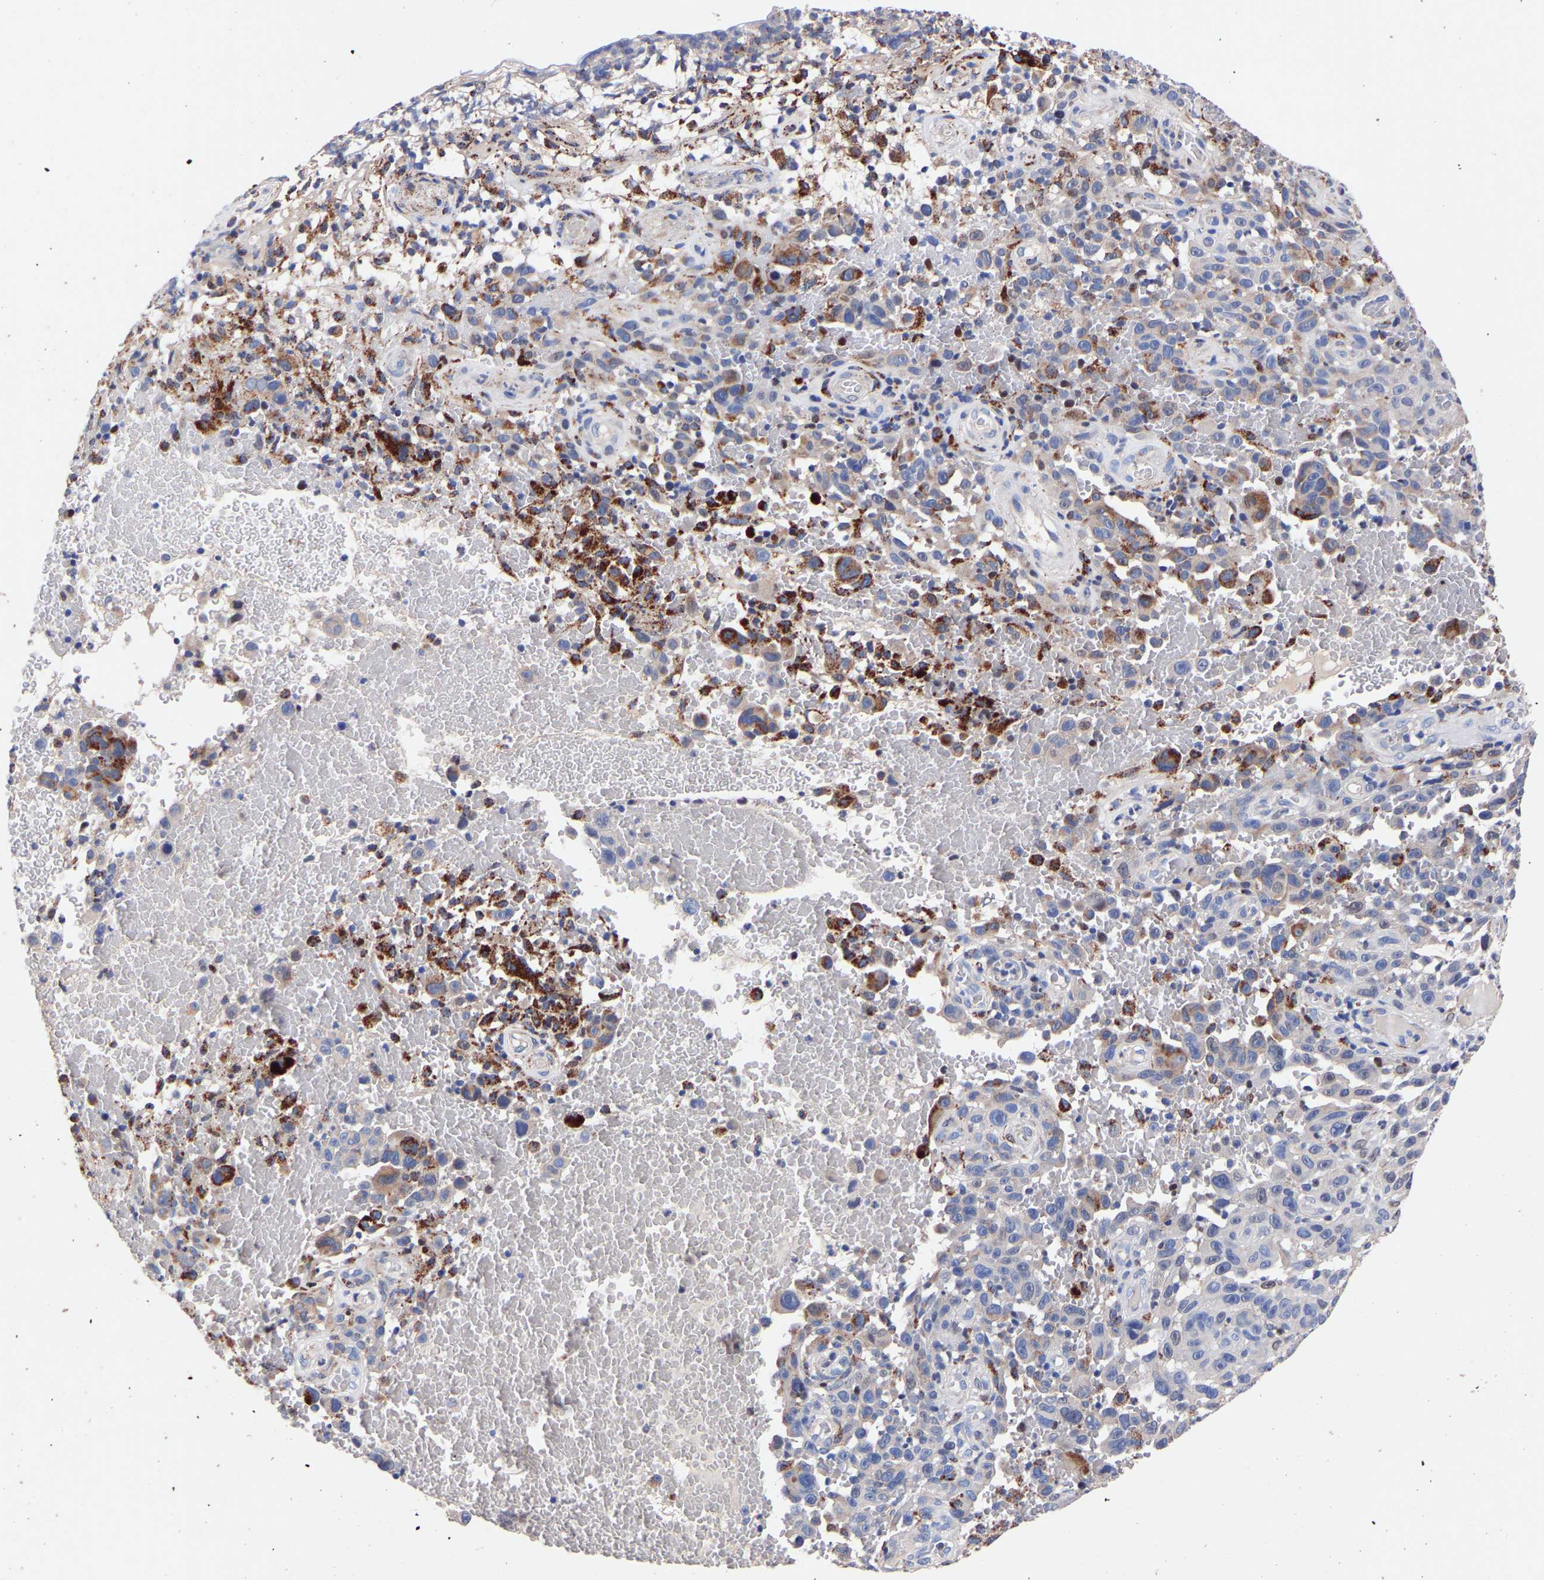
{"staining": {"intensity": "moderate", "quantity": "<25%", "location": "cytoplasmic/membranous"}, "tissue": "melanoma", "cell_type": "Tumor cells", "image_type": "cancer", "snomed": [{"axis": "morphology", "description": "Malignant melanoma, NOS"}, {"axis": "topography", "description": "Skin"}], "caption": "Tumor cells display low levels of moderate cytoplasmic/membranous expression in about <25% of cells in malignant melanoma. The staining was performed using DAB to visualize the protein expression in brown, while the nuclei were stained in blue with hematoxylin (Magnification: 20x).", "gene": "SEM1", "patient": {"sex": "female", "age": 82}}